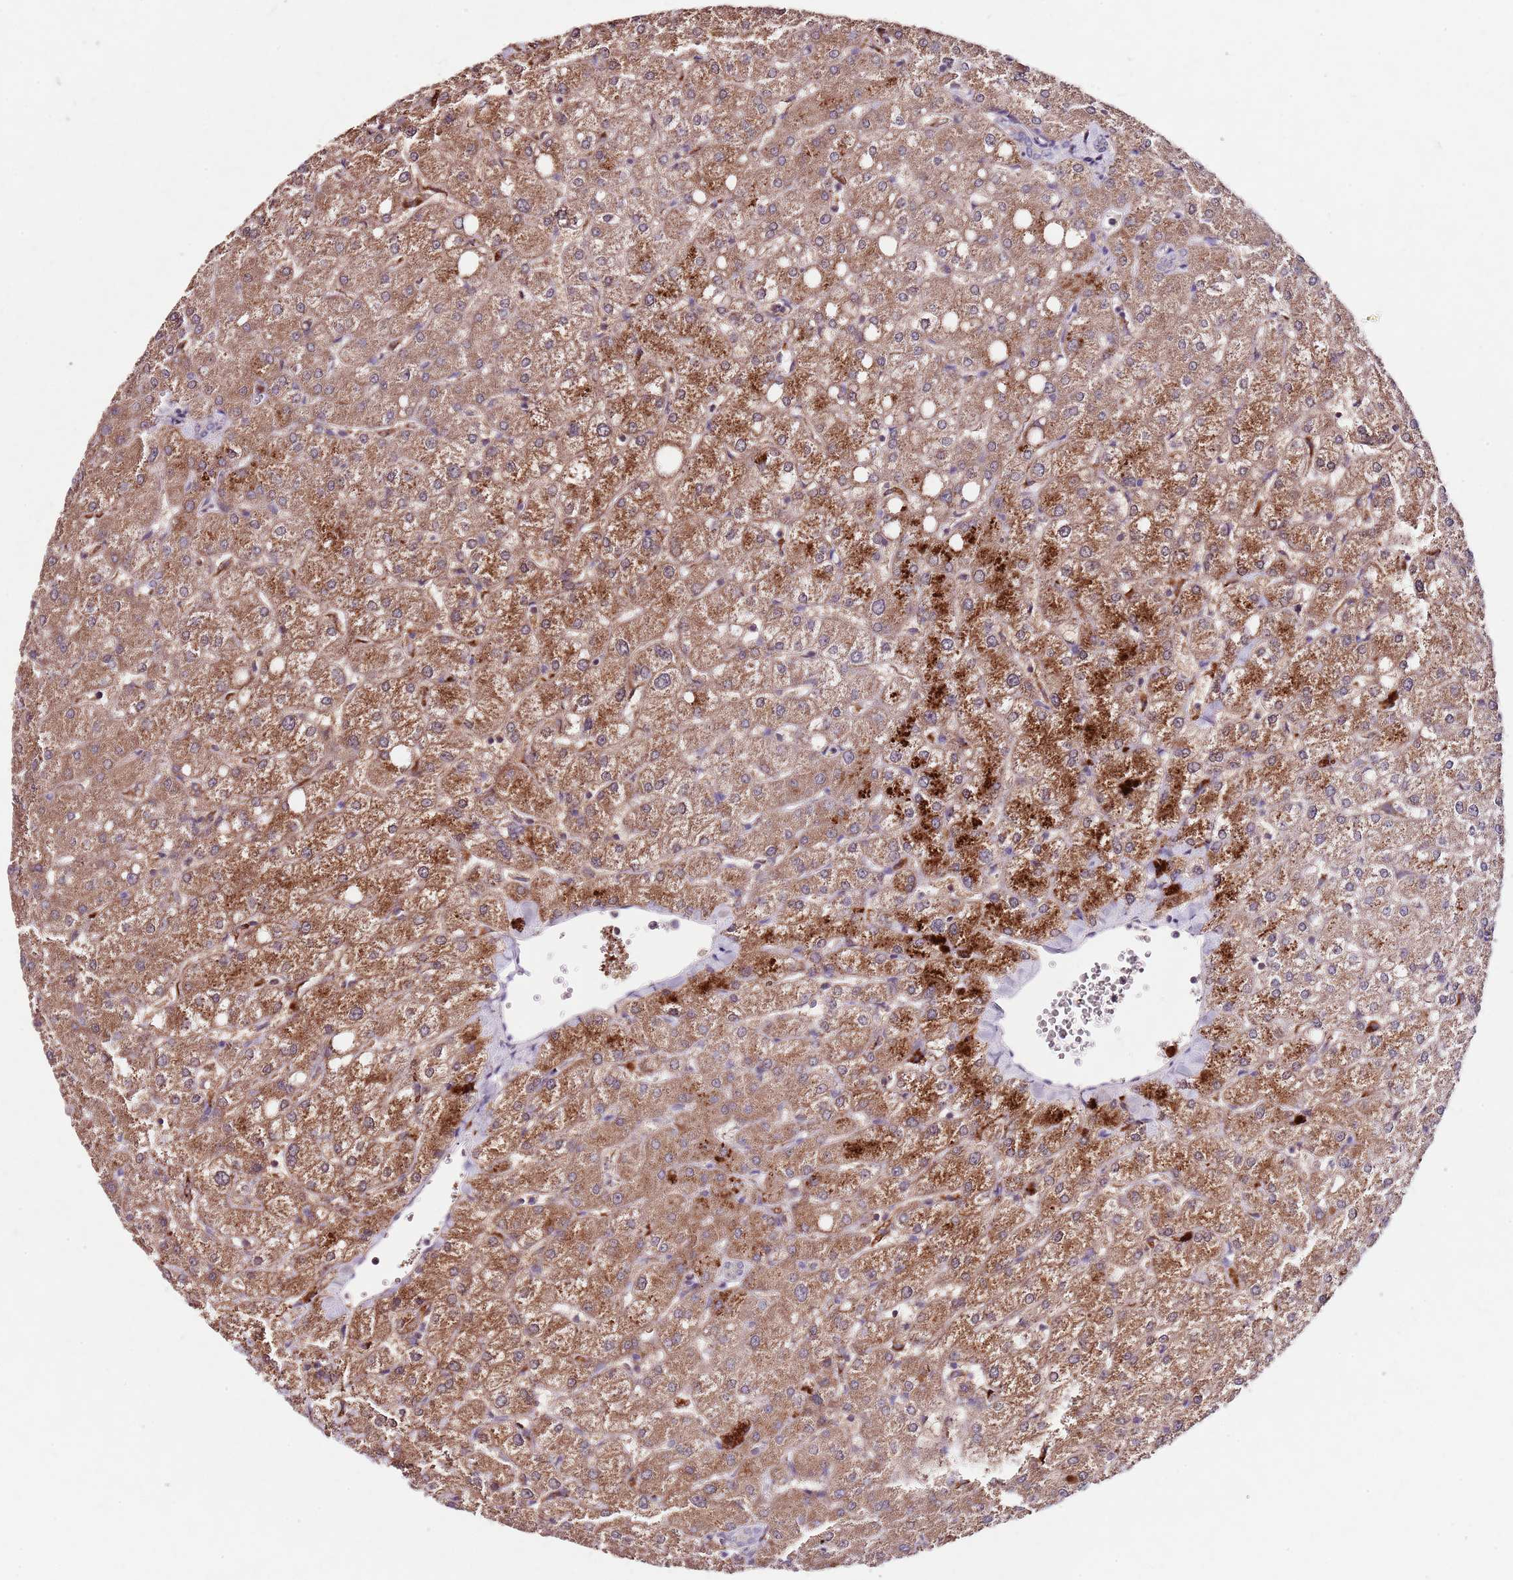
{"staining": {"intensity": "negative", "quantity": "none", "location": "none"}, "tissue": "liver", "cell_type": "Cholangiocytes", "image_type": "normal", "snomed": [{"axis": "morphology", "description": "Normal tissue, NOS"}, {"axis": "topography", "description": "Liver"}], "caption": "Immunohistochemistry (IHC) histopathology image of unremarkable liver stained for a protein (brown), which demonstrates no expression in cholangiocytes.", "gene": "NRDE2", "patient": {"sex": "female", "age": 54}}